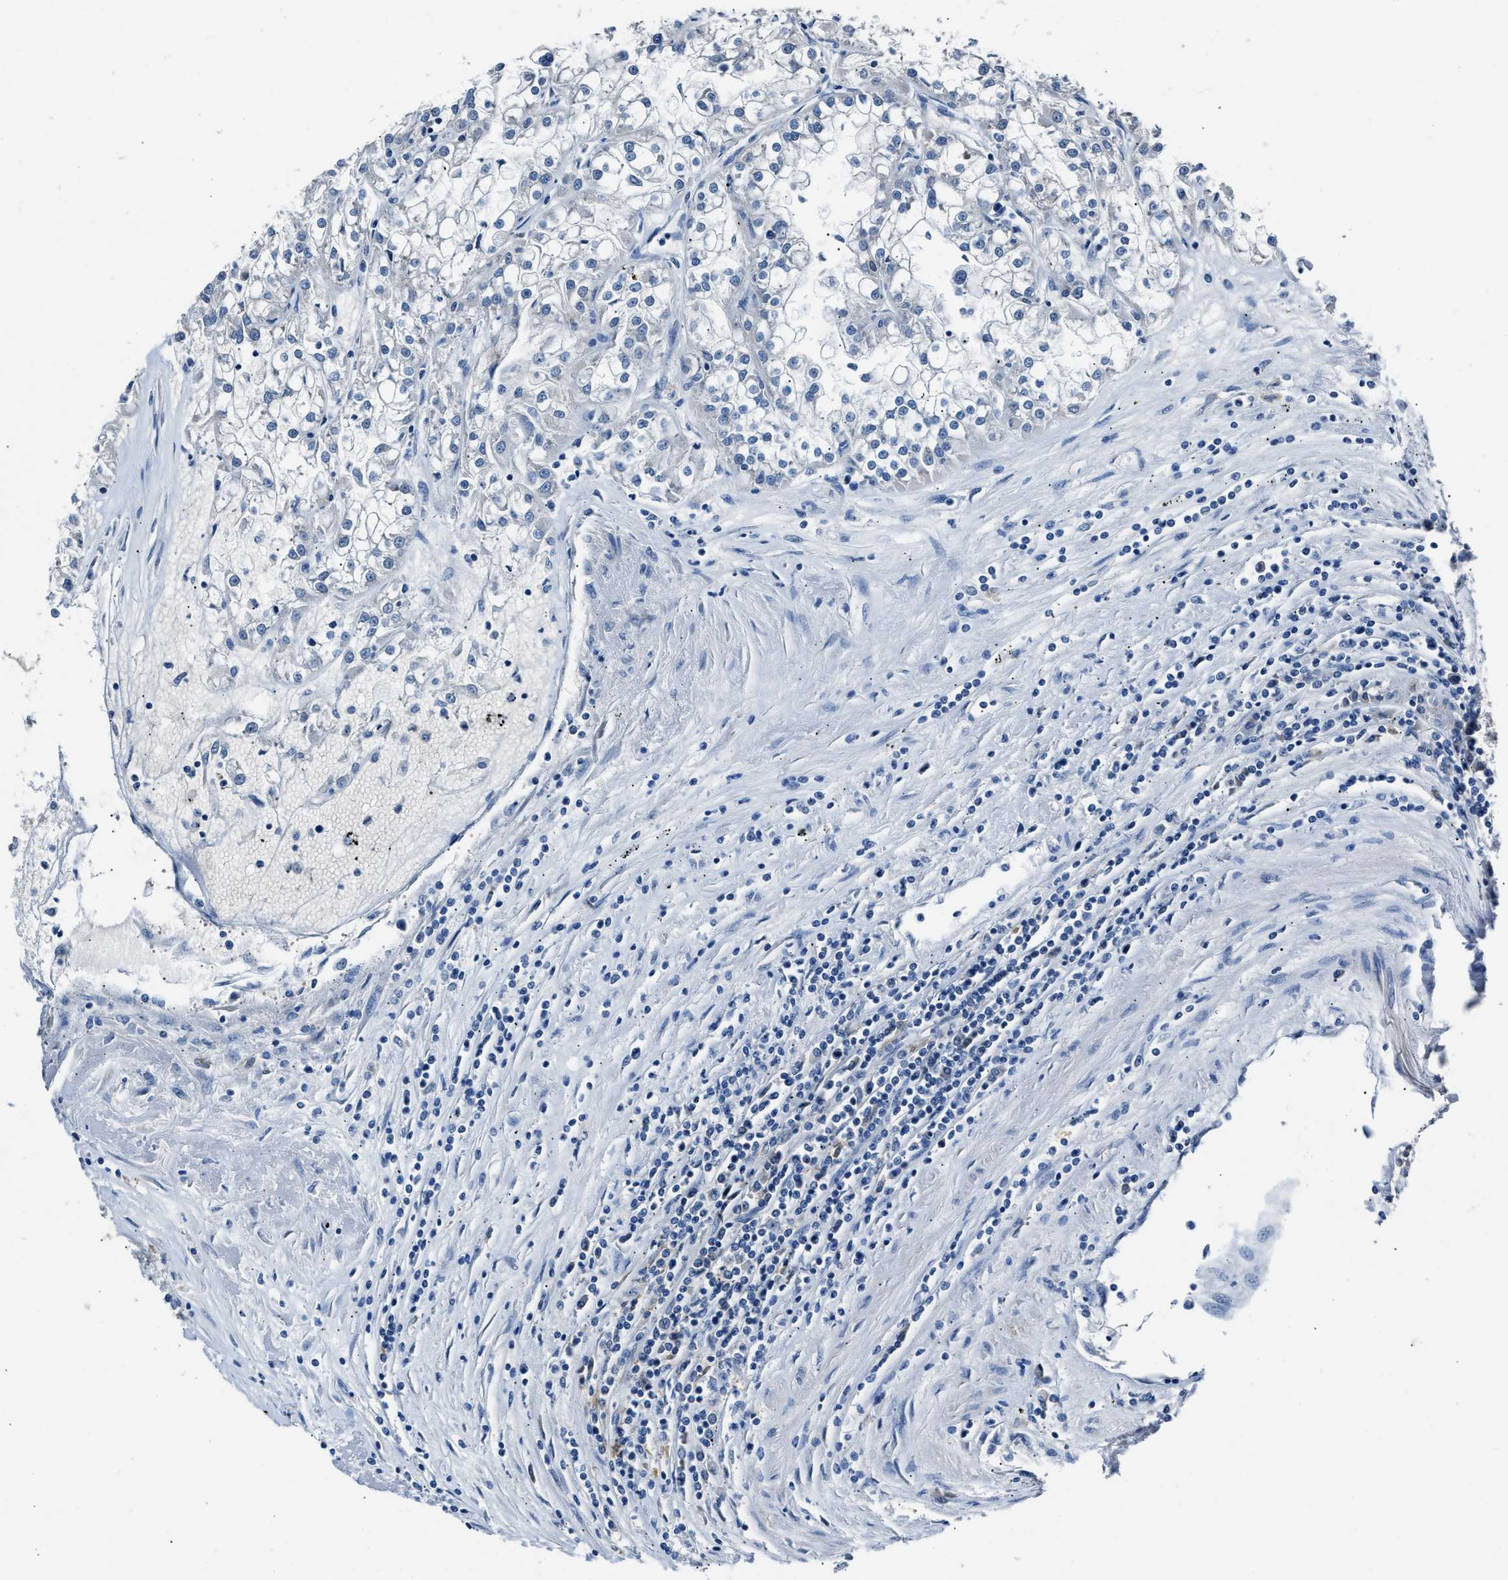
{"staining": {"intensity": "negative", "quantity": "none", "location": "none"}, "tissue": "renal cancer", "cell_type": "Tumor cells", "image_type": "cancer", "snomed": [{"axis": "morphology", "description": "Adenocarcinoma, NOS"}, {"axis": "topography", "description": "Kidney"}], "caption": "The histopathology image demonstrates no staining of tumor cells in adenocarcinoma (renal).", "gene": "PPA1", "patient": {"sex": "female", "age": 52}}